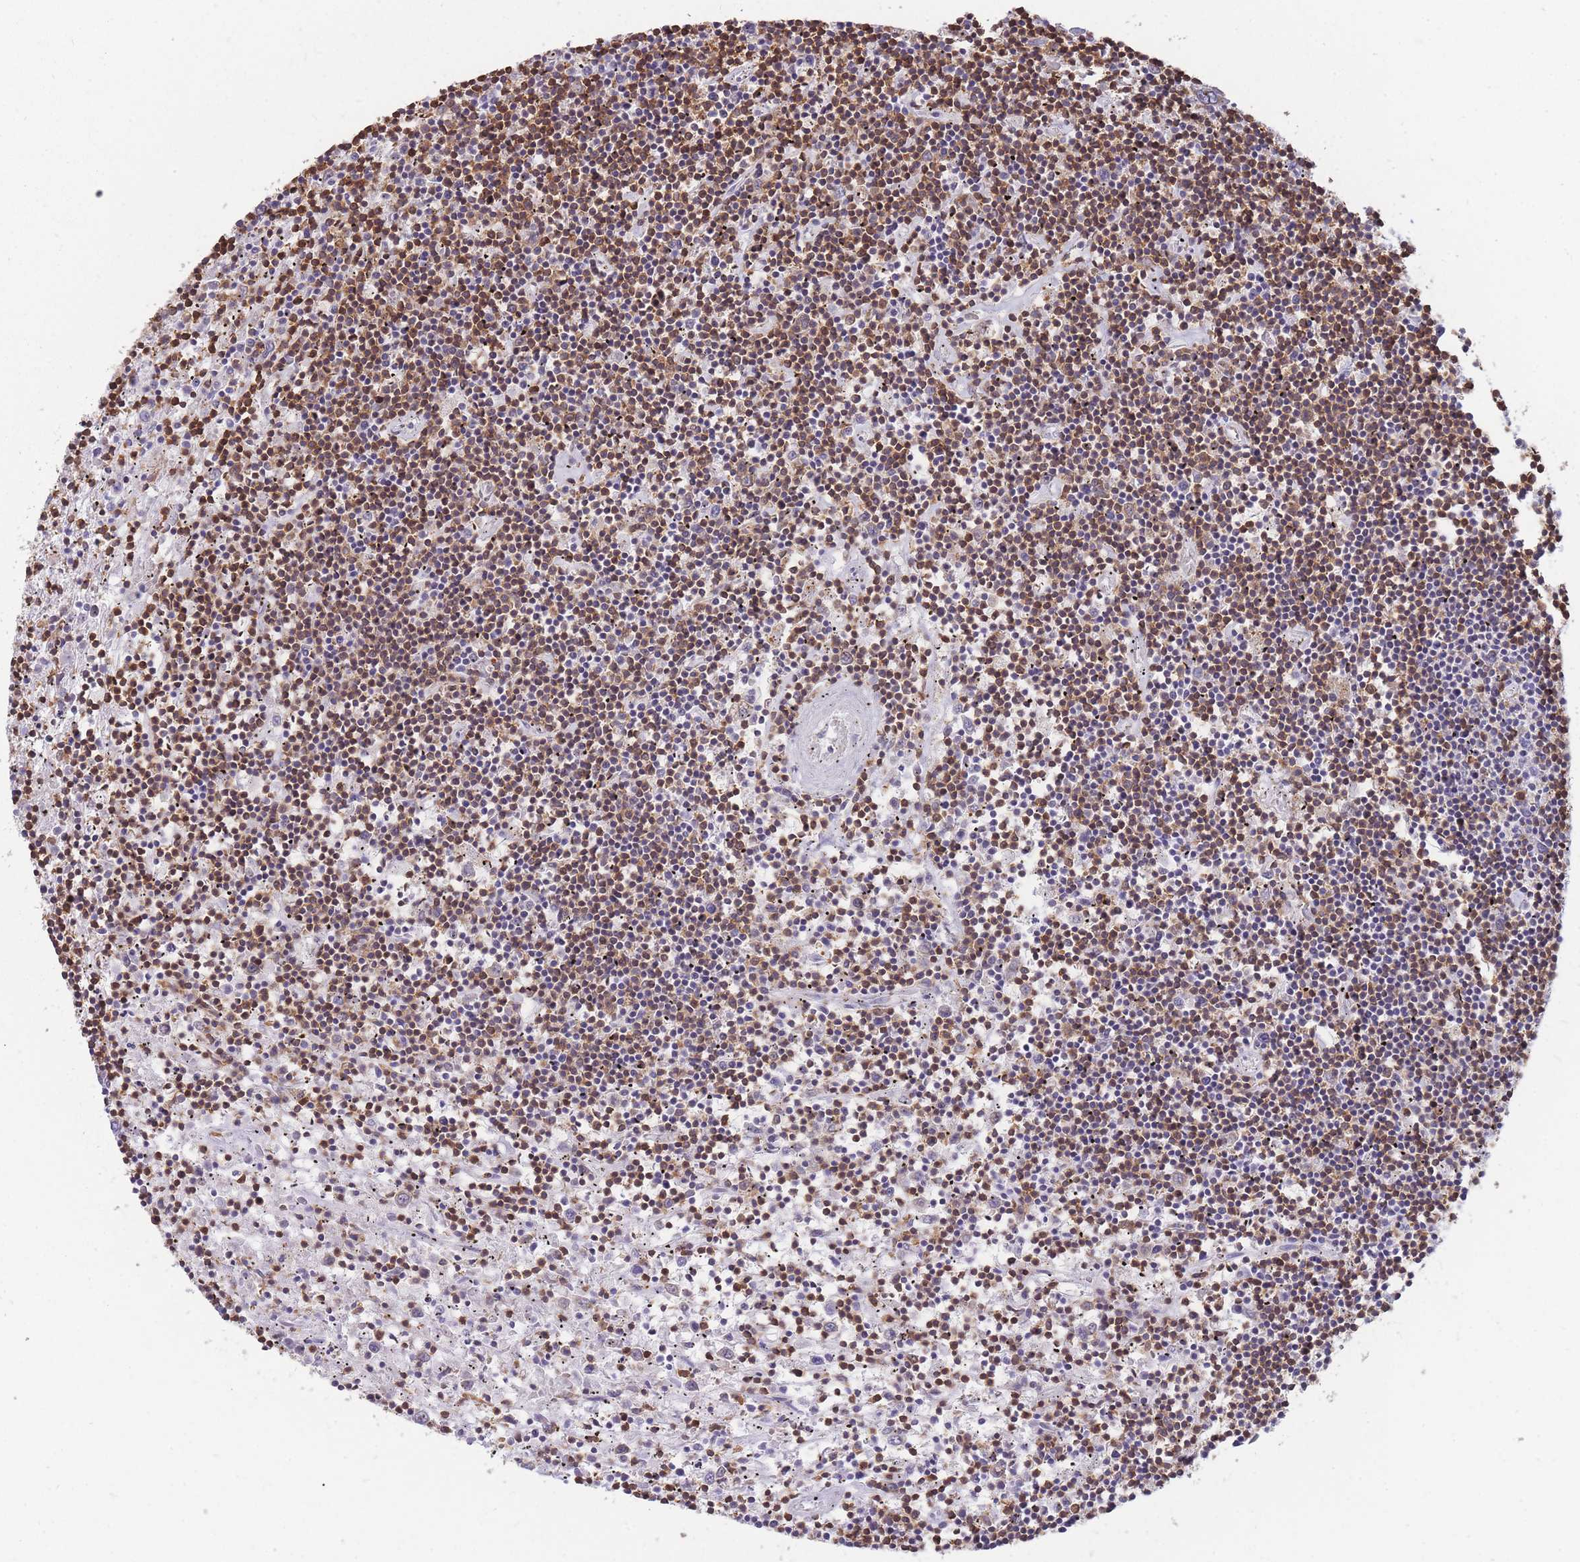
{"staining": {"intensity": "moderate", "quantity": ">75%", "location": "cytoplasmic/membranous"}, "tissue": "lymphoma", "cell_type": "Tumor cells", "image_type": "cancer", "snomed": [{"axis": "morphology", "description": "Malignant lymphoma, non-Hodgkin's type, Low grade"}, {"axis": "topography", "description": "Spleen"}], "caption": "Moderate cytoplasmic/membranous staining is seen in about >75% of tumor cells in low-grade malignant lymphoma, non-Hodgkin's type.", "gene": "MRPL54", "patient": {"sex": "male", "age": 76}}